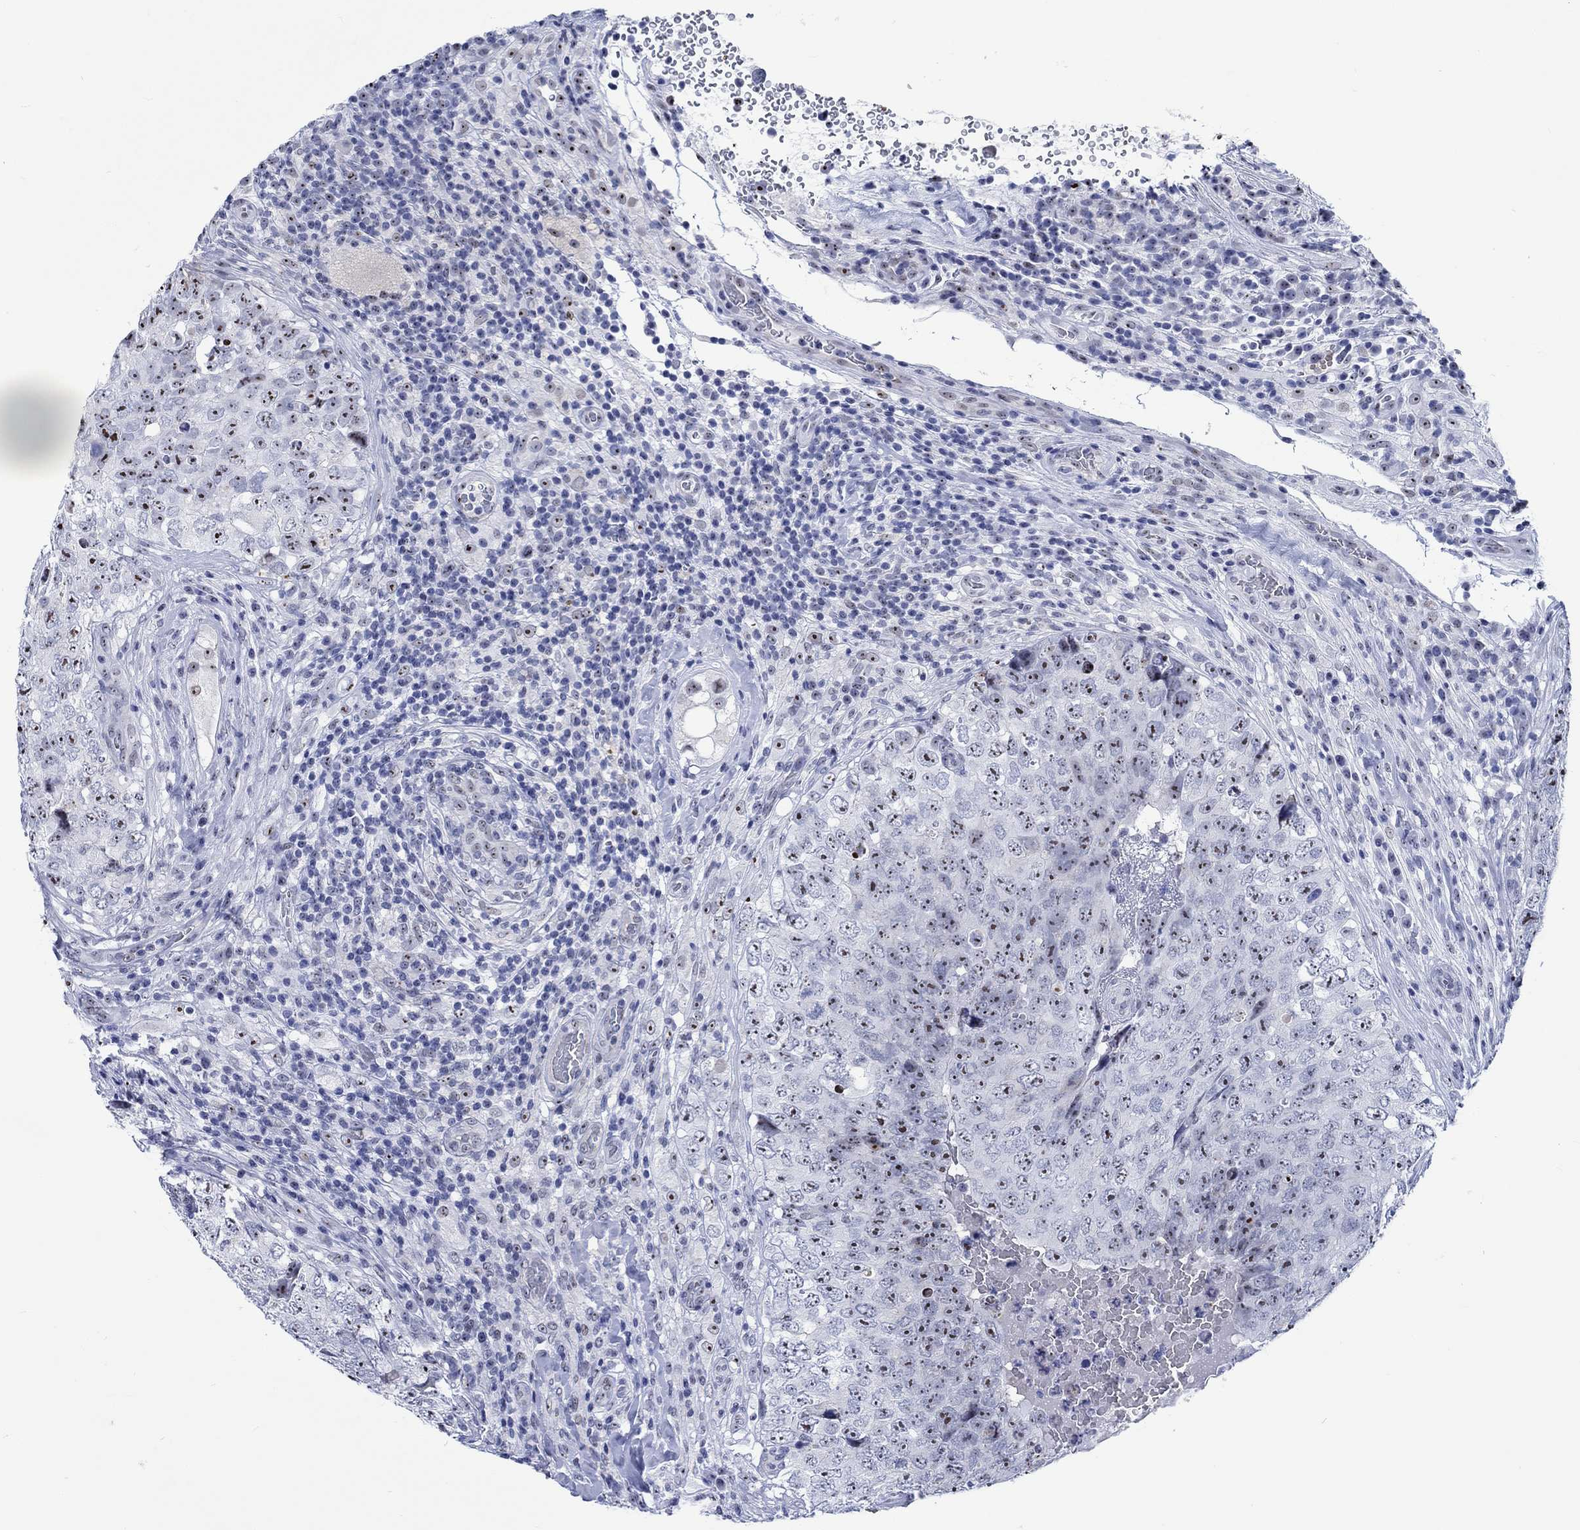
{"staining": {"intensity": "strong", "quantity": ">75%", "location": "nuclear"}, "tissue": "testis cancer", "cell_type": "Tumor cells", "image_type": "cancer", "snomed": [{"axis": "morphology", "description": "Seminoma, NOS"}, {"axis": "topography", "description": "Testis"}], "caption": "Brown immunohistochemical staining in testis cancer (seminoma) displays strong nuclear expression in approximately >75% of tumor cells. (Brightfield microscopy of DAB IHC at high magnification).", "gene": "ZNF446", "patient": {"sex": "male", "age": 34}}